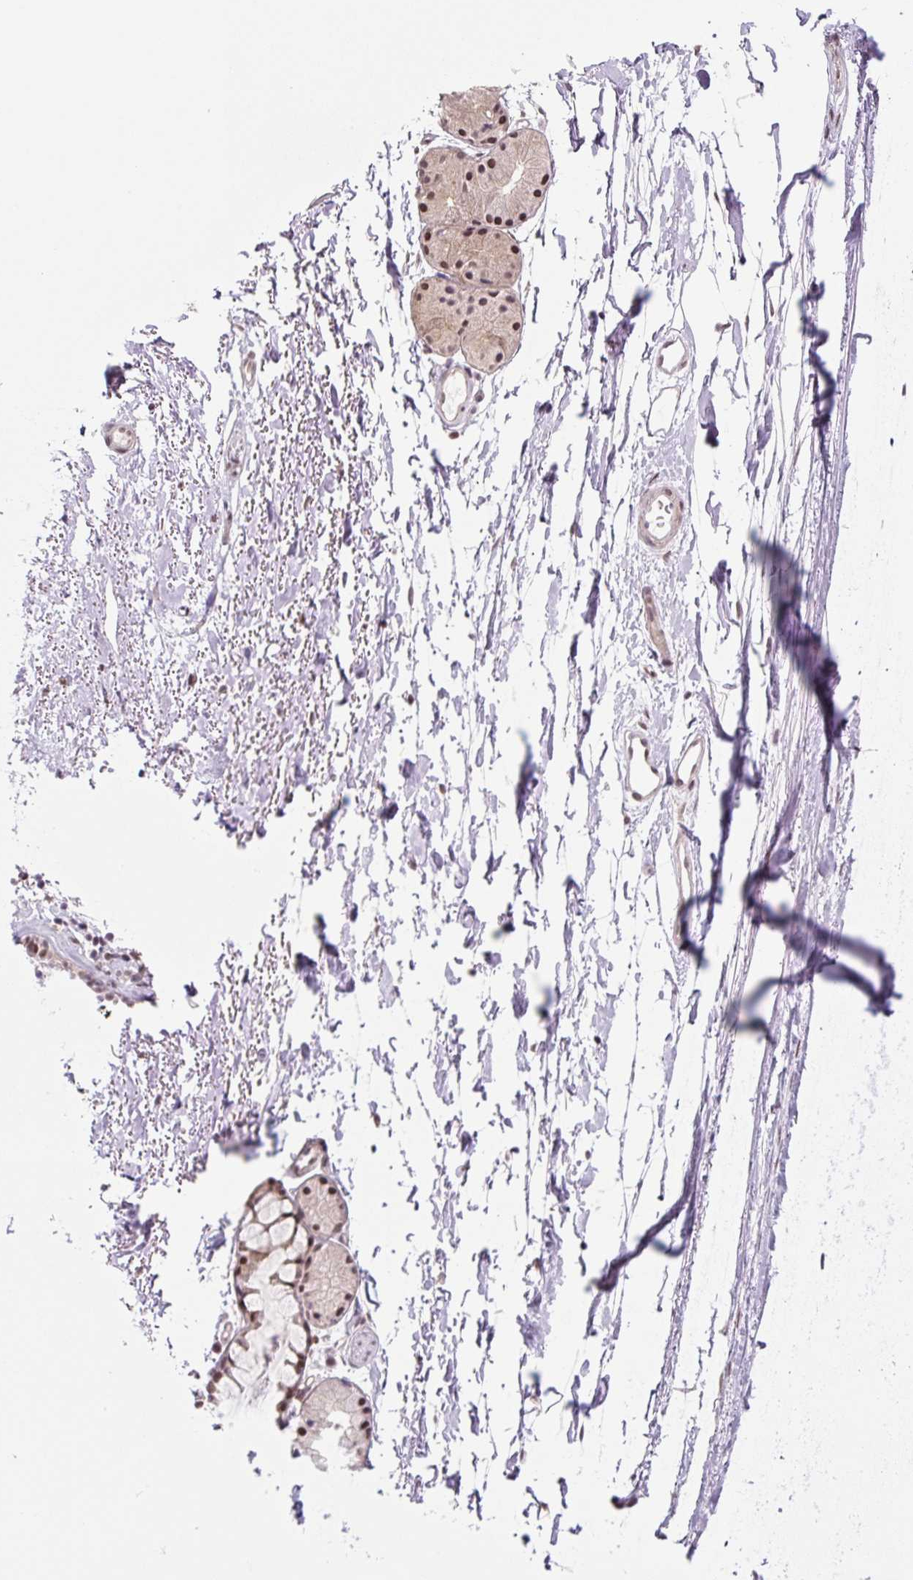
{"staining": {"intensity": "negative", "quantity": "none", "location": "none"}, "tissue": "adipose tissue", "cell_type": "Adipocytes", "image_type": "normal", "snomed": [{"axis": "morphology", "description": "Normal tissue, NOS"}, {"axis": "topography", "description": "Cartilage tissue"}, {"axis": "topography", "description": "Nasopharynx"}], "caption": "DAB (3,3'-diaminobenzidine) immunohistochemical staining of benign human adipose tissue shows no significant positivity in adipocytes.", "gene": "TCFL5", "patient": {"sex": "male", "age": 56}}